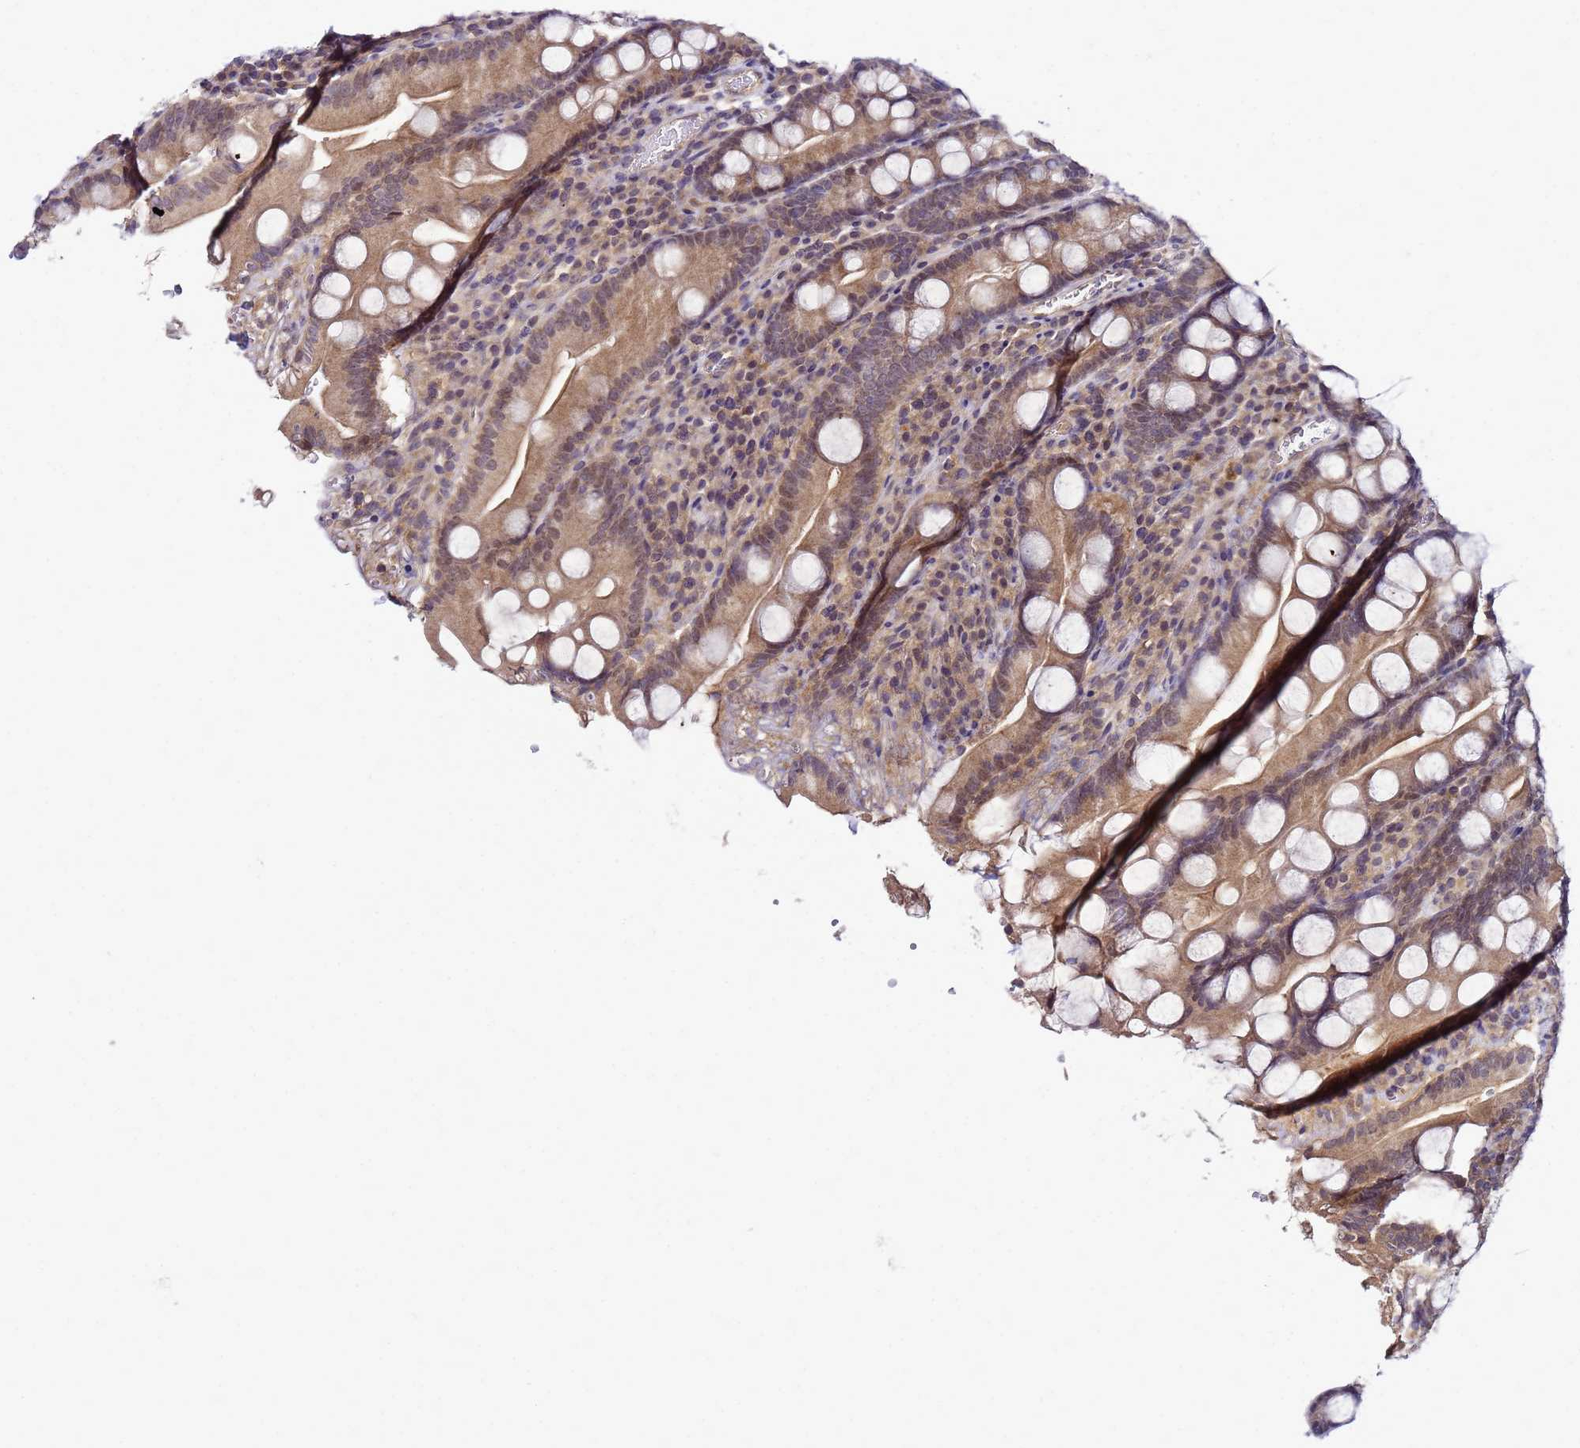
{"staining": {"intensity": "moderate", "quantity": ">75%", "location": "cytoplasmic/membranous"}, "tissue": "duodenum", "cell_type": "Glandular cells", "image_type": "normal", "snomed": [{"axis": "morphology", "description": "Normal tissue, NOS"}, {"axis": "topography", "description": "Duodenum"}], "caption": "Glandular cells display medium levels of moderate cytoplasmic/membranous staining in approximately >75% of cells in unremarkable human duodenum.", "gene": "SAT1", "patient": {"sex": "male", "age": 35}}